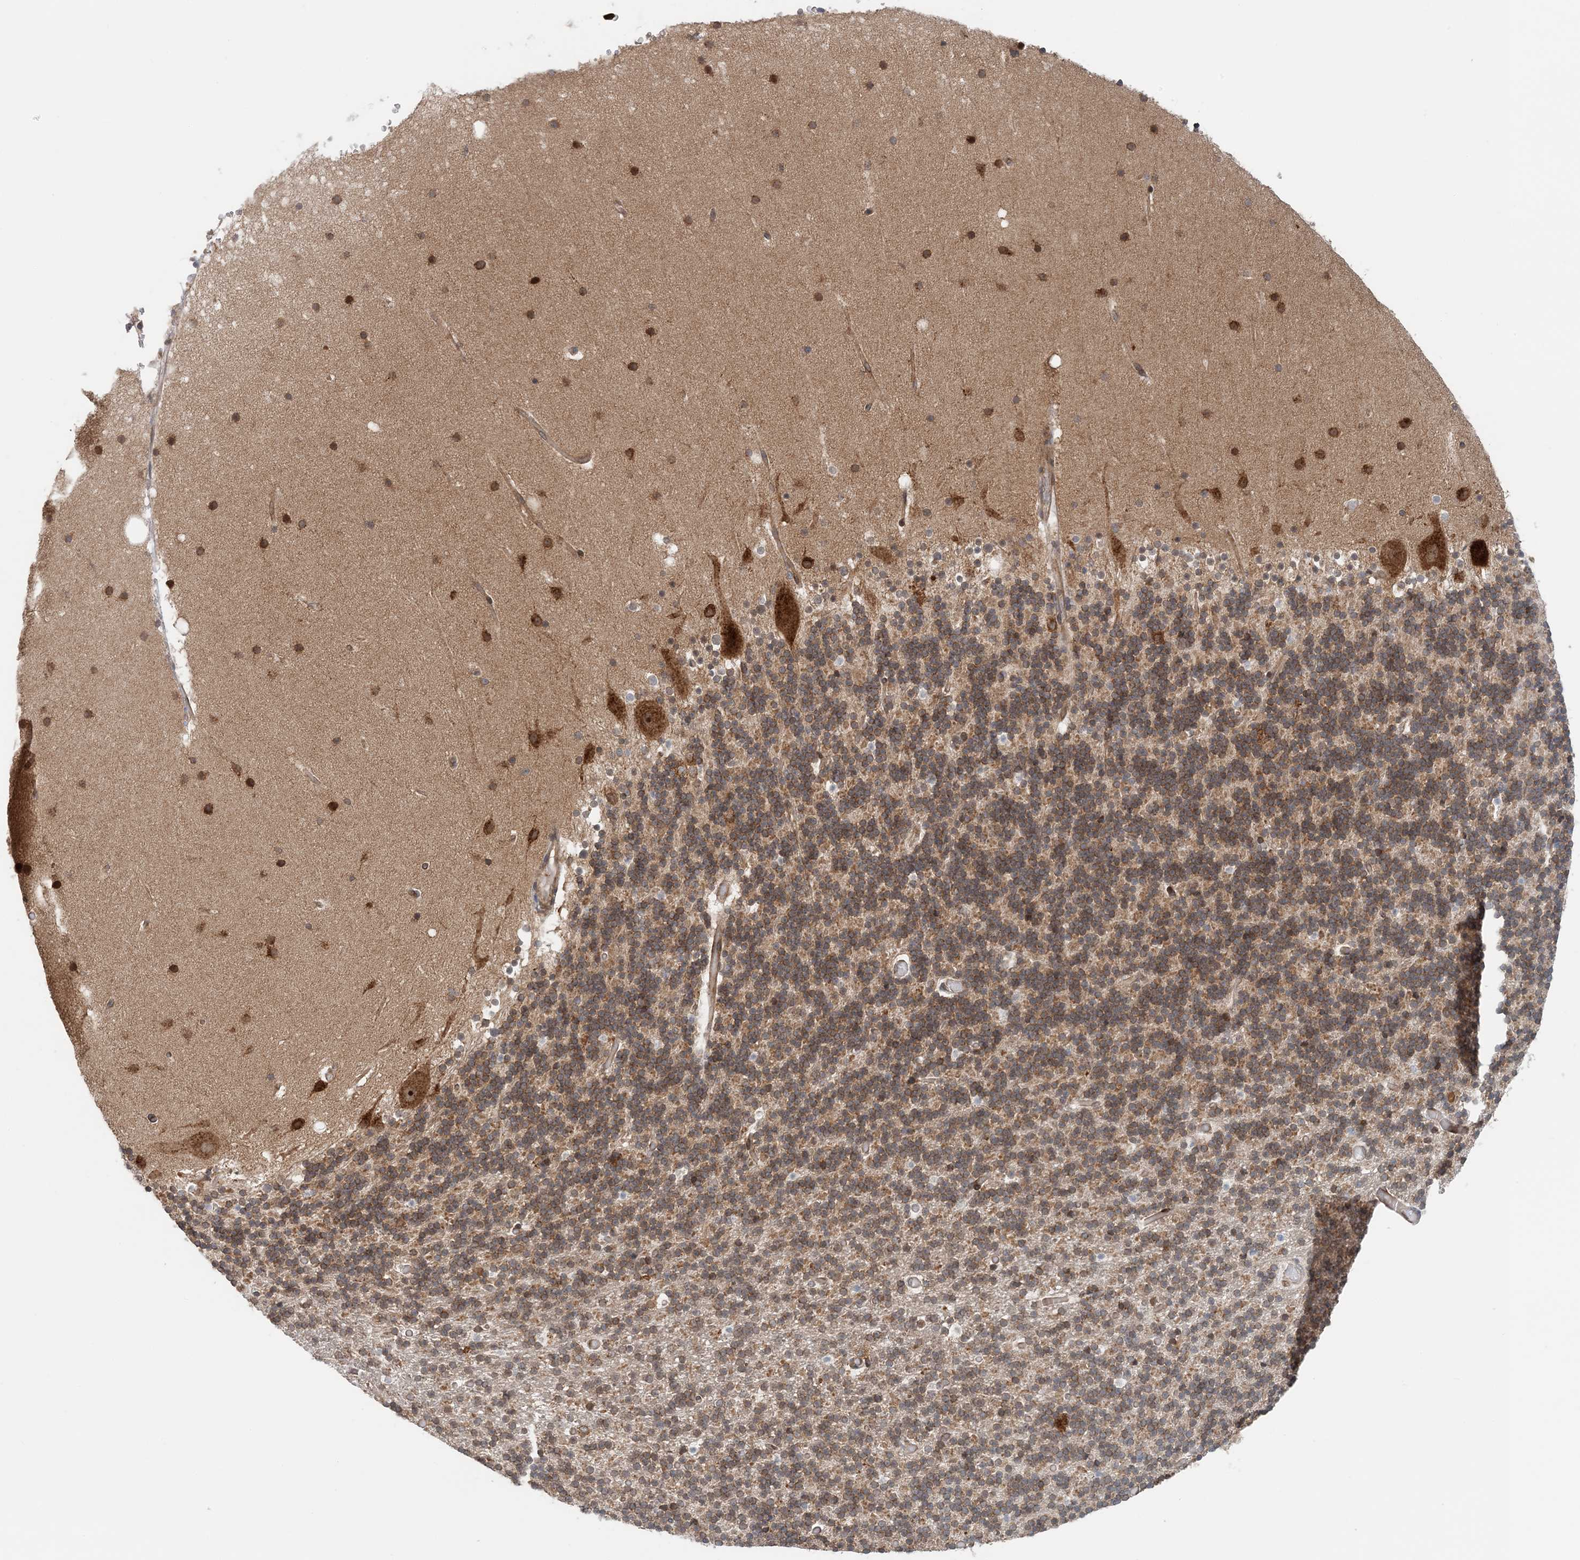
{"staining": {"intensity": "moderate", "quantity": ">75%", "location": "cytoplasmic/membranous"}, "tissue": "cerebellum", "cell_type": "Cells in granular layer", "image_type": "normal", "snomed": [{"axis": "morphology", "description": "Normal tissue, NOS"}, {"axis": "topography", "description": "Cerebellum"}], "caption": "Immunohistochemistry (IHC) of normal cerebellum displays medium levels of moderate cytoplasmic/membranous positivity in about >75% of cells in granular layer. The staining was performed using DAB (3,3'-diaminobenzidine) to visualize the protein expression in brown, while the nuclei were stained in blue with hematoxylin (Magnification: 20x).", "gene": "ATP13A2", "patient": {"sex": "male", "age": 57}}